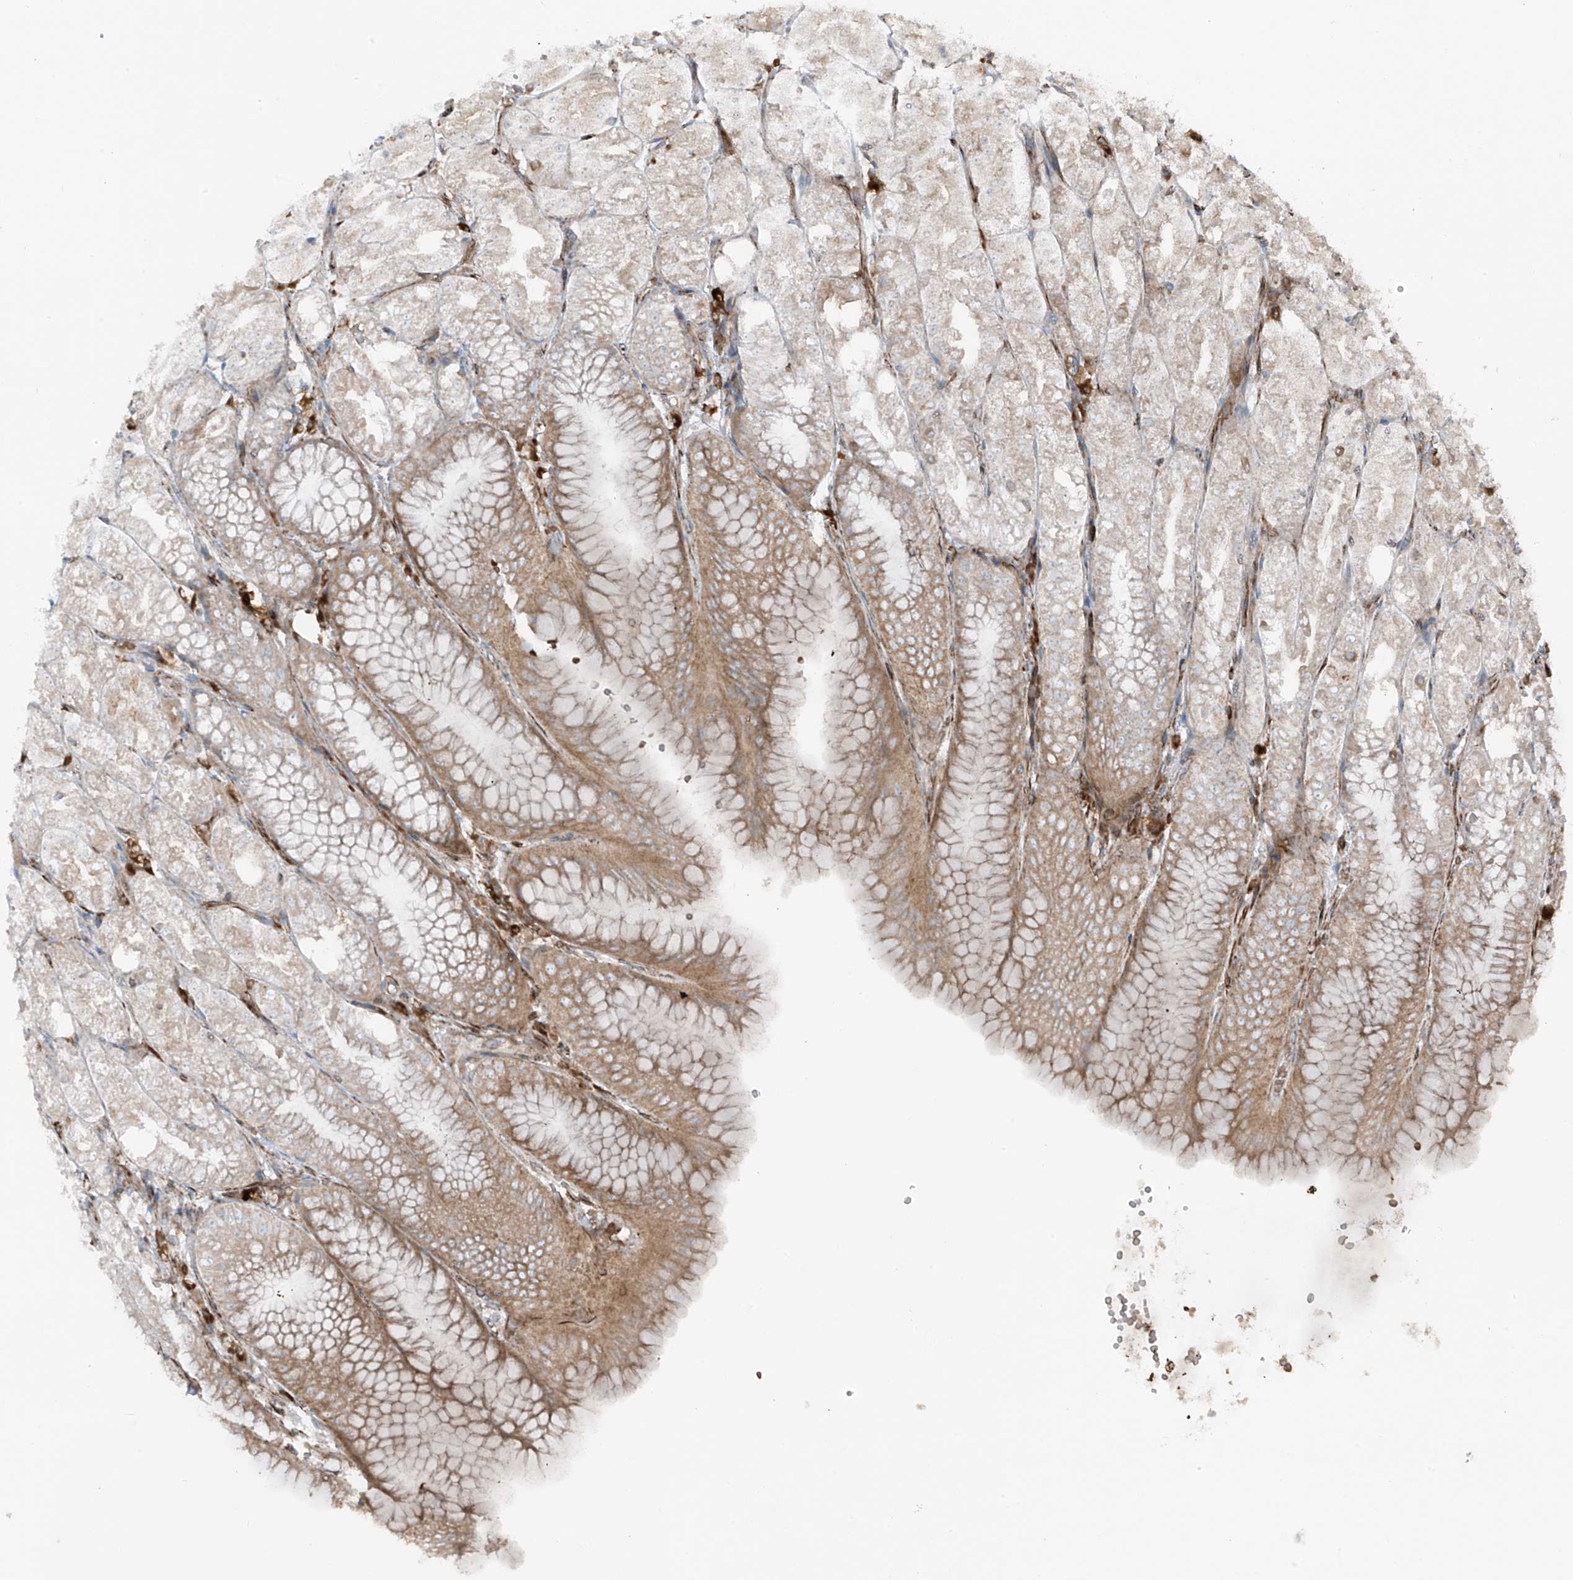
{"staining": {"intensity": "moderate", "quantity": ">75%", "location": "cytoplasmic/membranous"}, "tissue": "stomach", "cell_type": "Glandular cells", "image_type": "normal", "snomed": [{"axis": "morphology", "description": "Normal tissue, NOS"}, {"axis": "topography", "description": "Stomach, lower"}], "caption": "IHC of normal human stomach demonstrates medium levels of moderate cytoplasmic/membranous expression in approximately >75% of glandular cells.", "gene": "ERLEC1", "patient": {"sex": "male", "age": 71}}